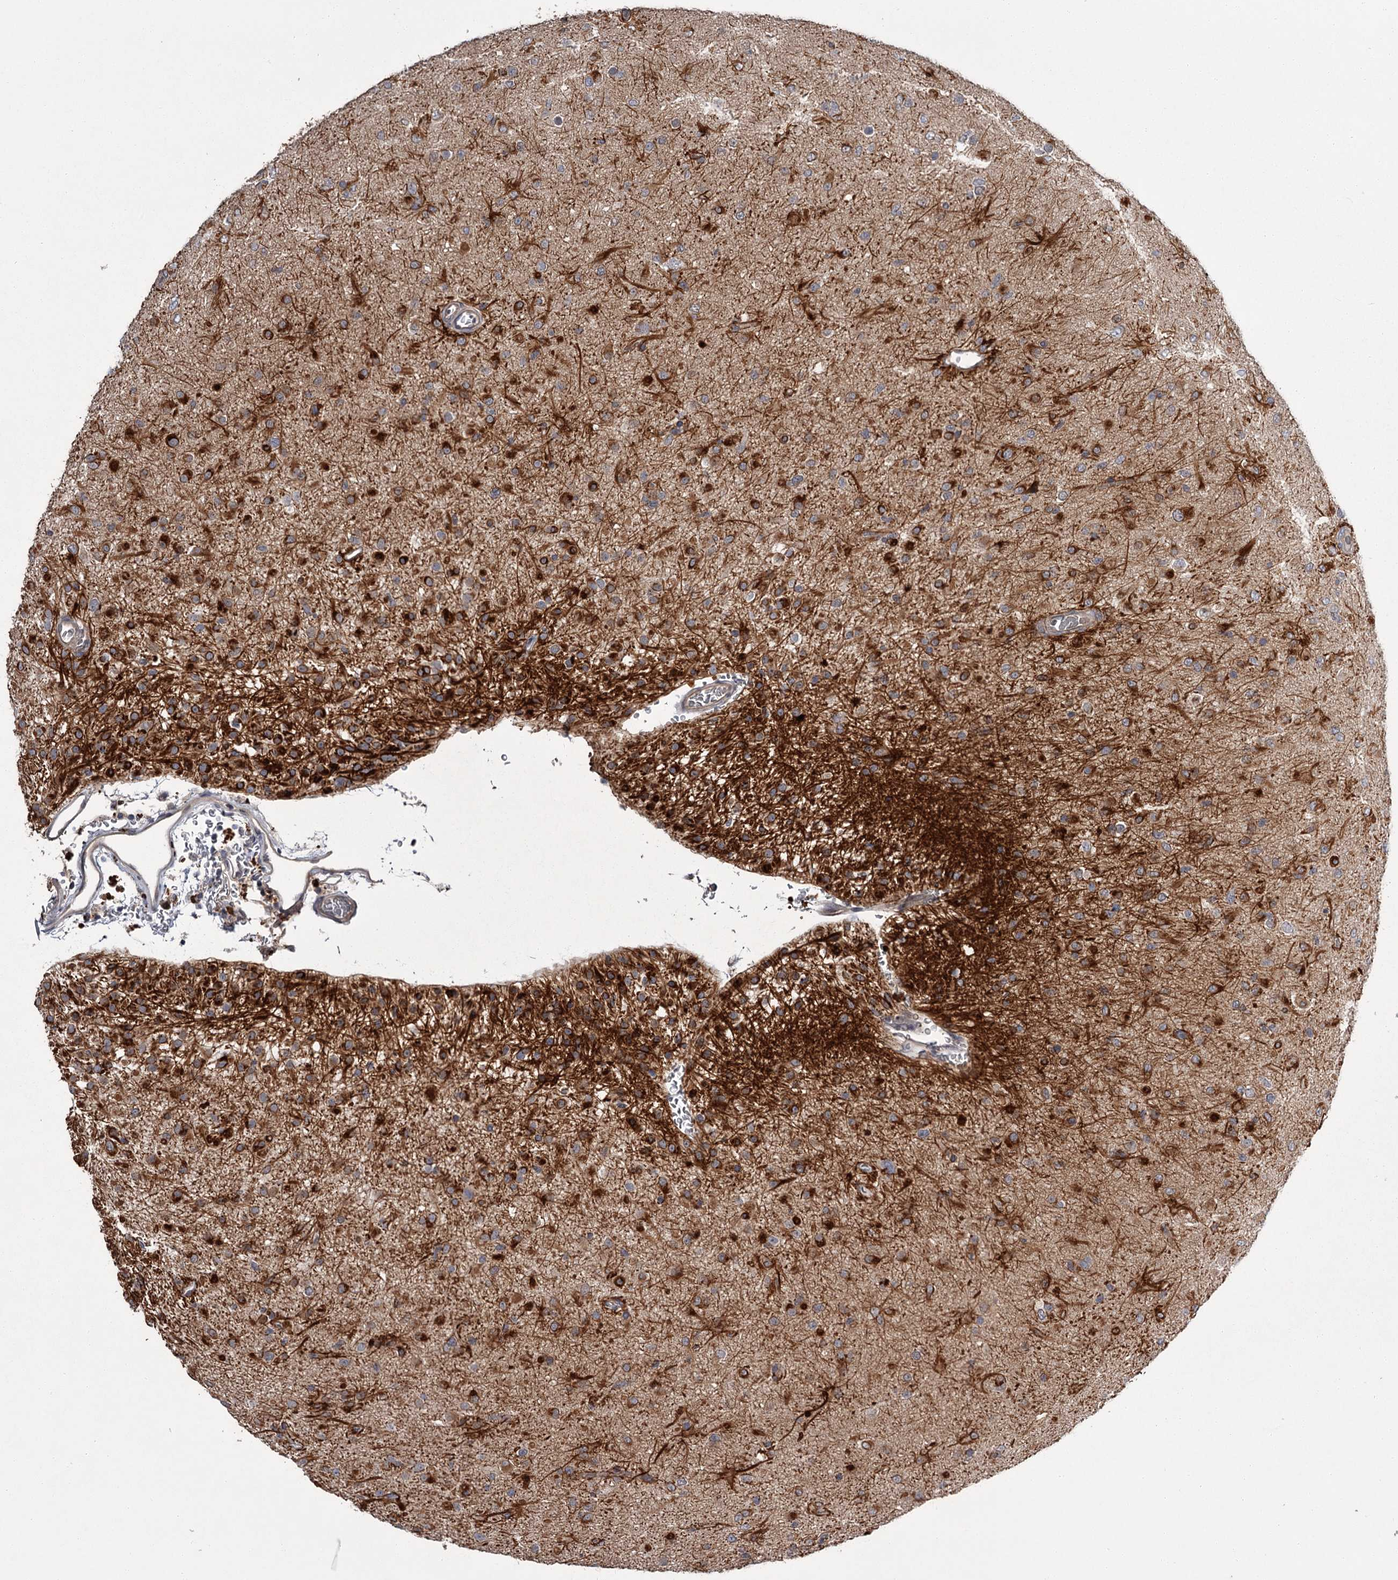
{"staining": {"intensity": "strong", "quantity": "<25%", "location": "cytoplasmic/membranous"}, "tissue": "glioma", "cell_type": "Tumor cells", "image_type": "cancer", "snomed": [{"axis": "morphology", "description": "Glioma, malignant, Low grade"}, {"axis": "topography", "description": "Brain"}], "caption": "An IHC micrograph of tumor tissue is shown. Protein staining in brown labels strong cytoplasmic/membranous positivity in malignant glioma (low-grade) within tumor cells.", "gene": "DAO", "patient": {"sex": "male", "age": 65}}